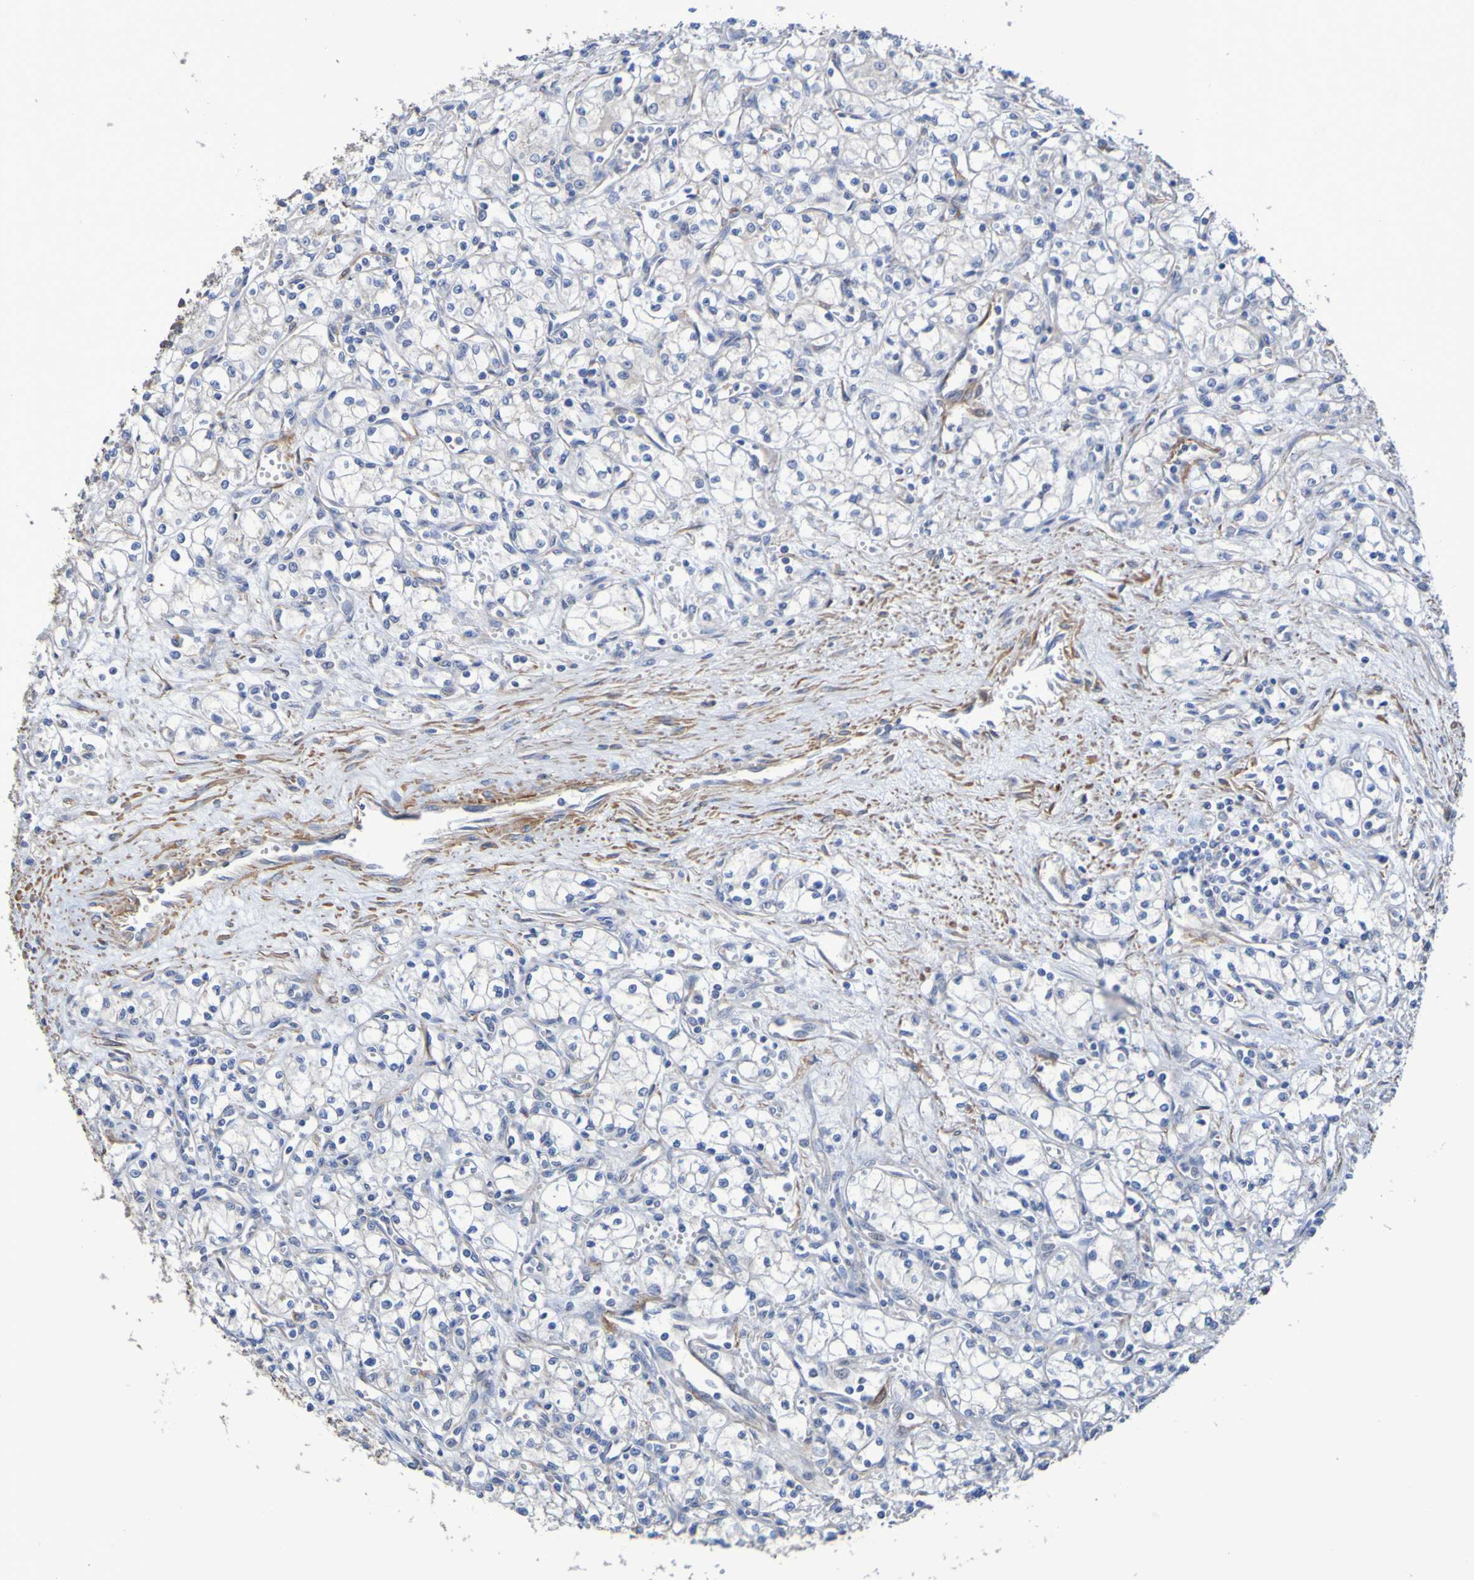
{"staining": {"intensity": "negative", "quantity": "none", "location": "none"}, "tissue": "renal cancer", "cell_type": "Tumor cells", "image_type": "cancer", "snomed": [{"axis": "morphology", "description": "Normal tissue, NOS"}, {"axis": "morphology", "description": "Adenocarcinoma, NOS"}, {"axis": "topography", "description": "Kidney"}], "caption": "There is no significant staining in tumor cells of adenocarcinoma (renal).", "gene": "SRPRB", "patient": {"sex": "male", "age": 59}}